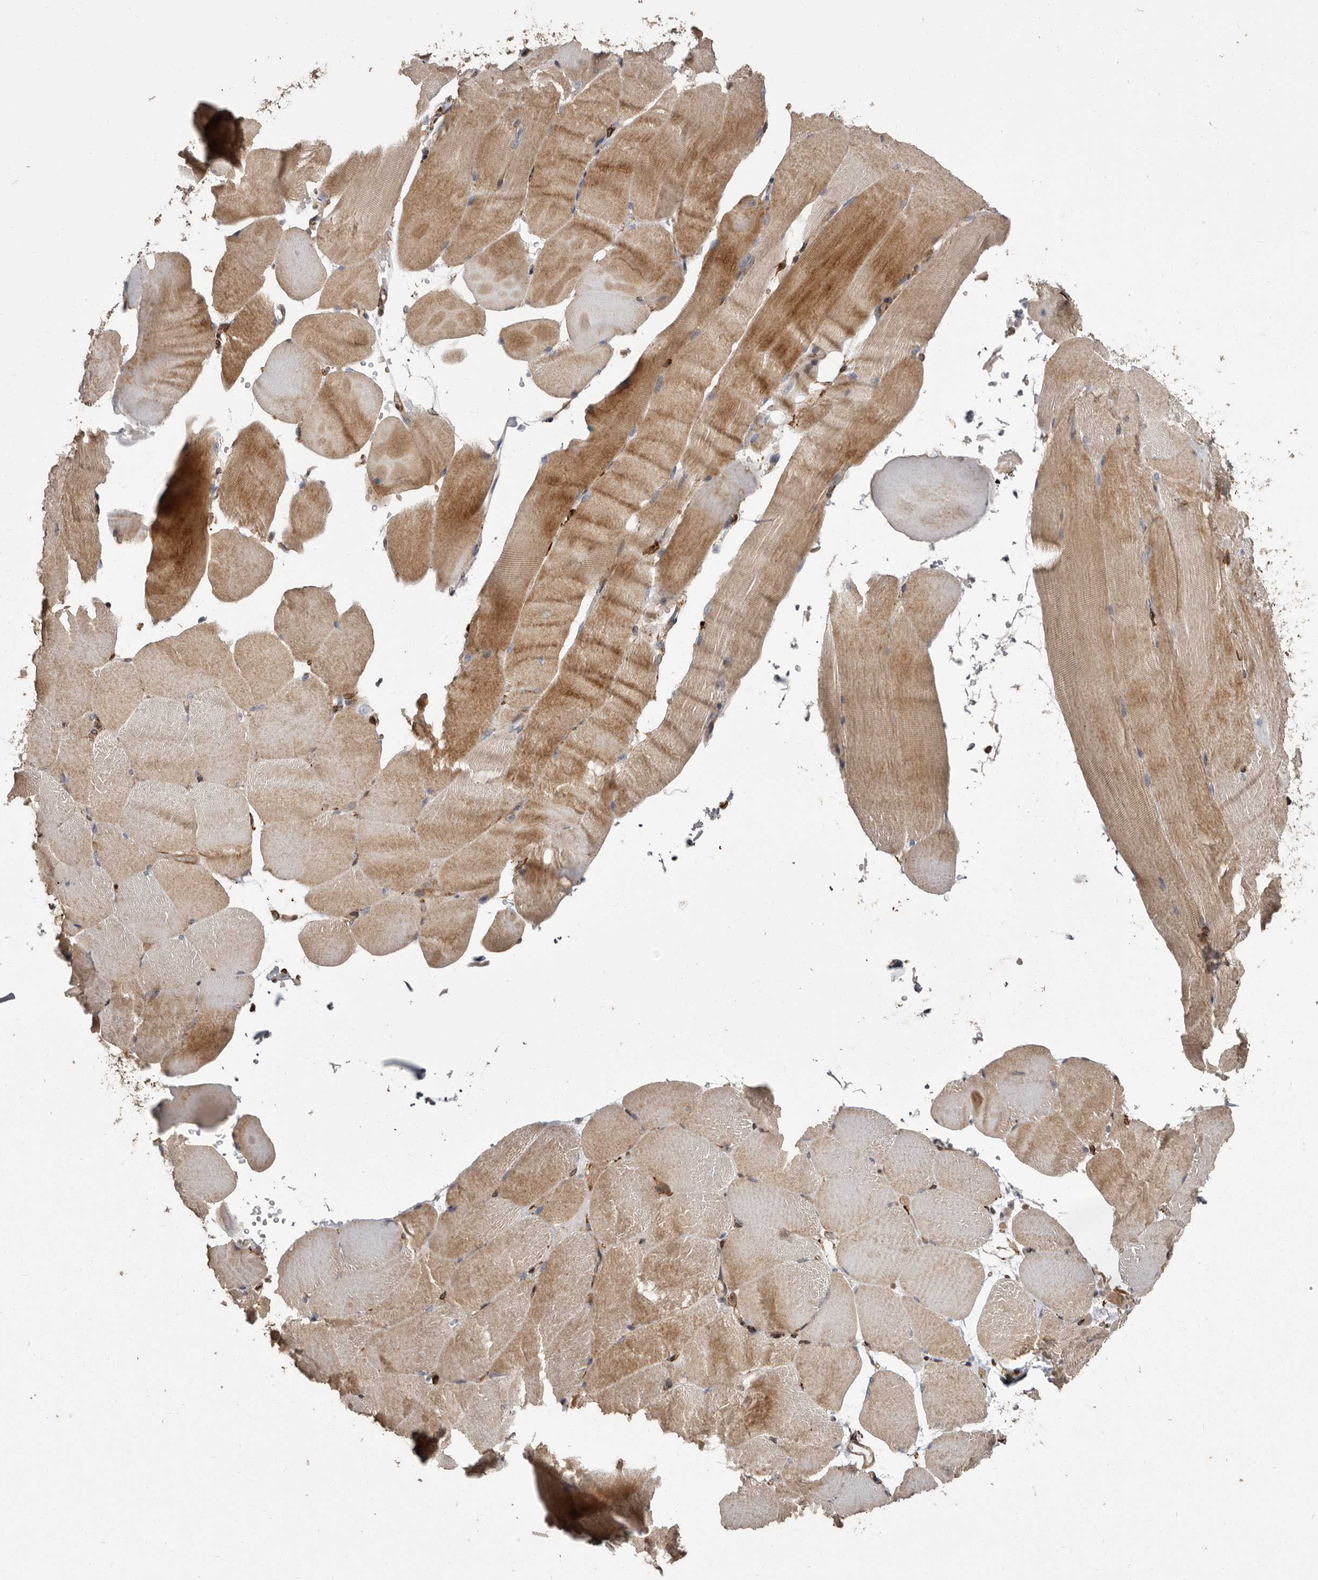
{"staining": {"intensity": "moderate", "quantity": "25%-75%", "location": "cytoplasmic/membranous"}, "tissue": "skeletal muscle", "cell_type": "Myocytes", "image_type": "normal", "snomed": [{"axis": "morphology", "description": "Normal tissue, NOS"}, {"axis": "topography", "description": "Skeletal muscle"}, {"axis": "topography", "description": "Parathyroid gland"}], "caption": "High-magnification brightfield microscopy of benign skeletal muscle stained with DAB (brown) and counterstained with hematoxylin (blue). myocytes exhibit moderate cytoplasmic/membranous expression is appreciated in approximately25%-75% of cells.", "gene": "FLAD1", "patient": {"sex": "female", "age": 37}}